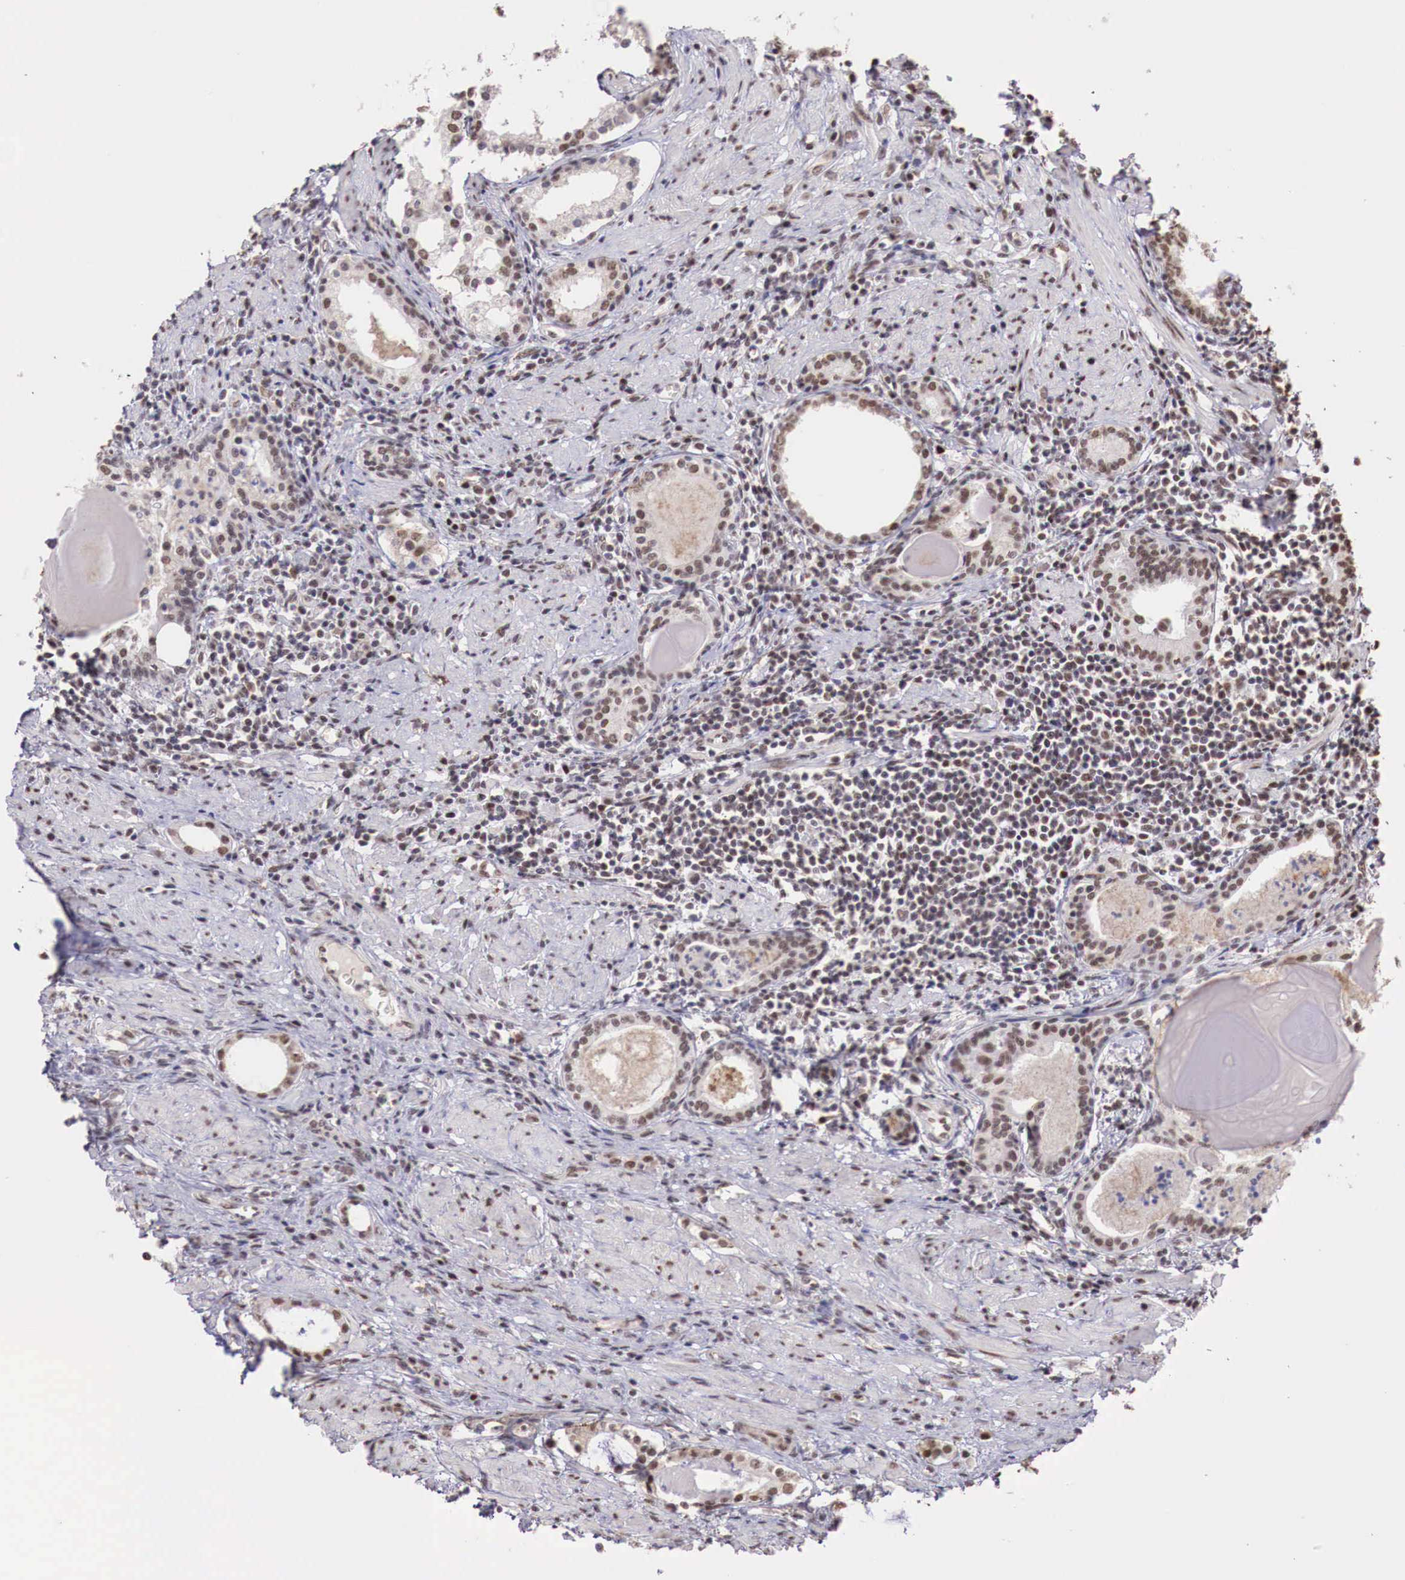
{"staining": {"intensity": "moderate", "quantity": ">75%", "location": "cytoplasmic/membranous,nuclear"}, "tissue": "prostate cancer", "cell_type": "Tumor cells", "image_type": "cancer", "snomed": [{"axis": "morphology", "description": "Adenocarcinoma, Medium grade"}, {"axis": "topography", "description": "Prostate"}], "caption": "Prostate cancer stained for a protein displays moderate cytoplasmic/membranous and nuclear positivity in tumor cells.", "gene": "FOXP2", "patient": {"sex": "male", "age": 73}}